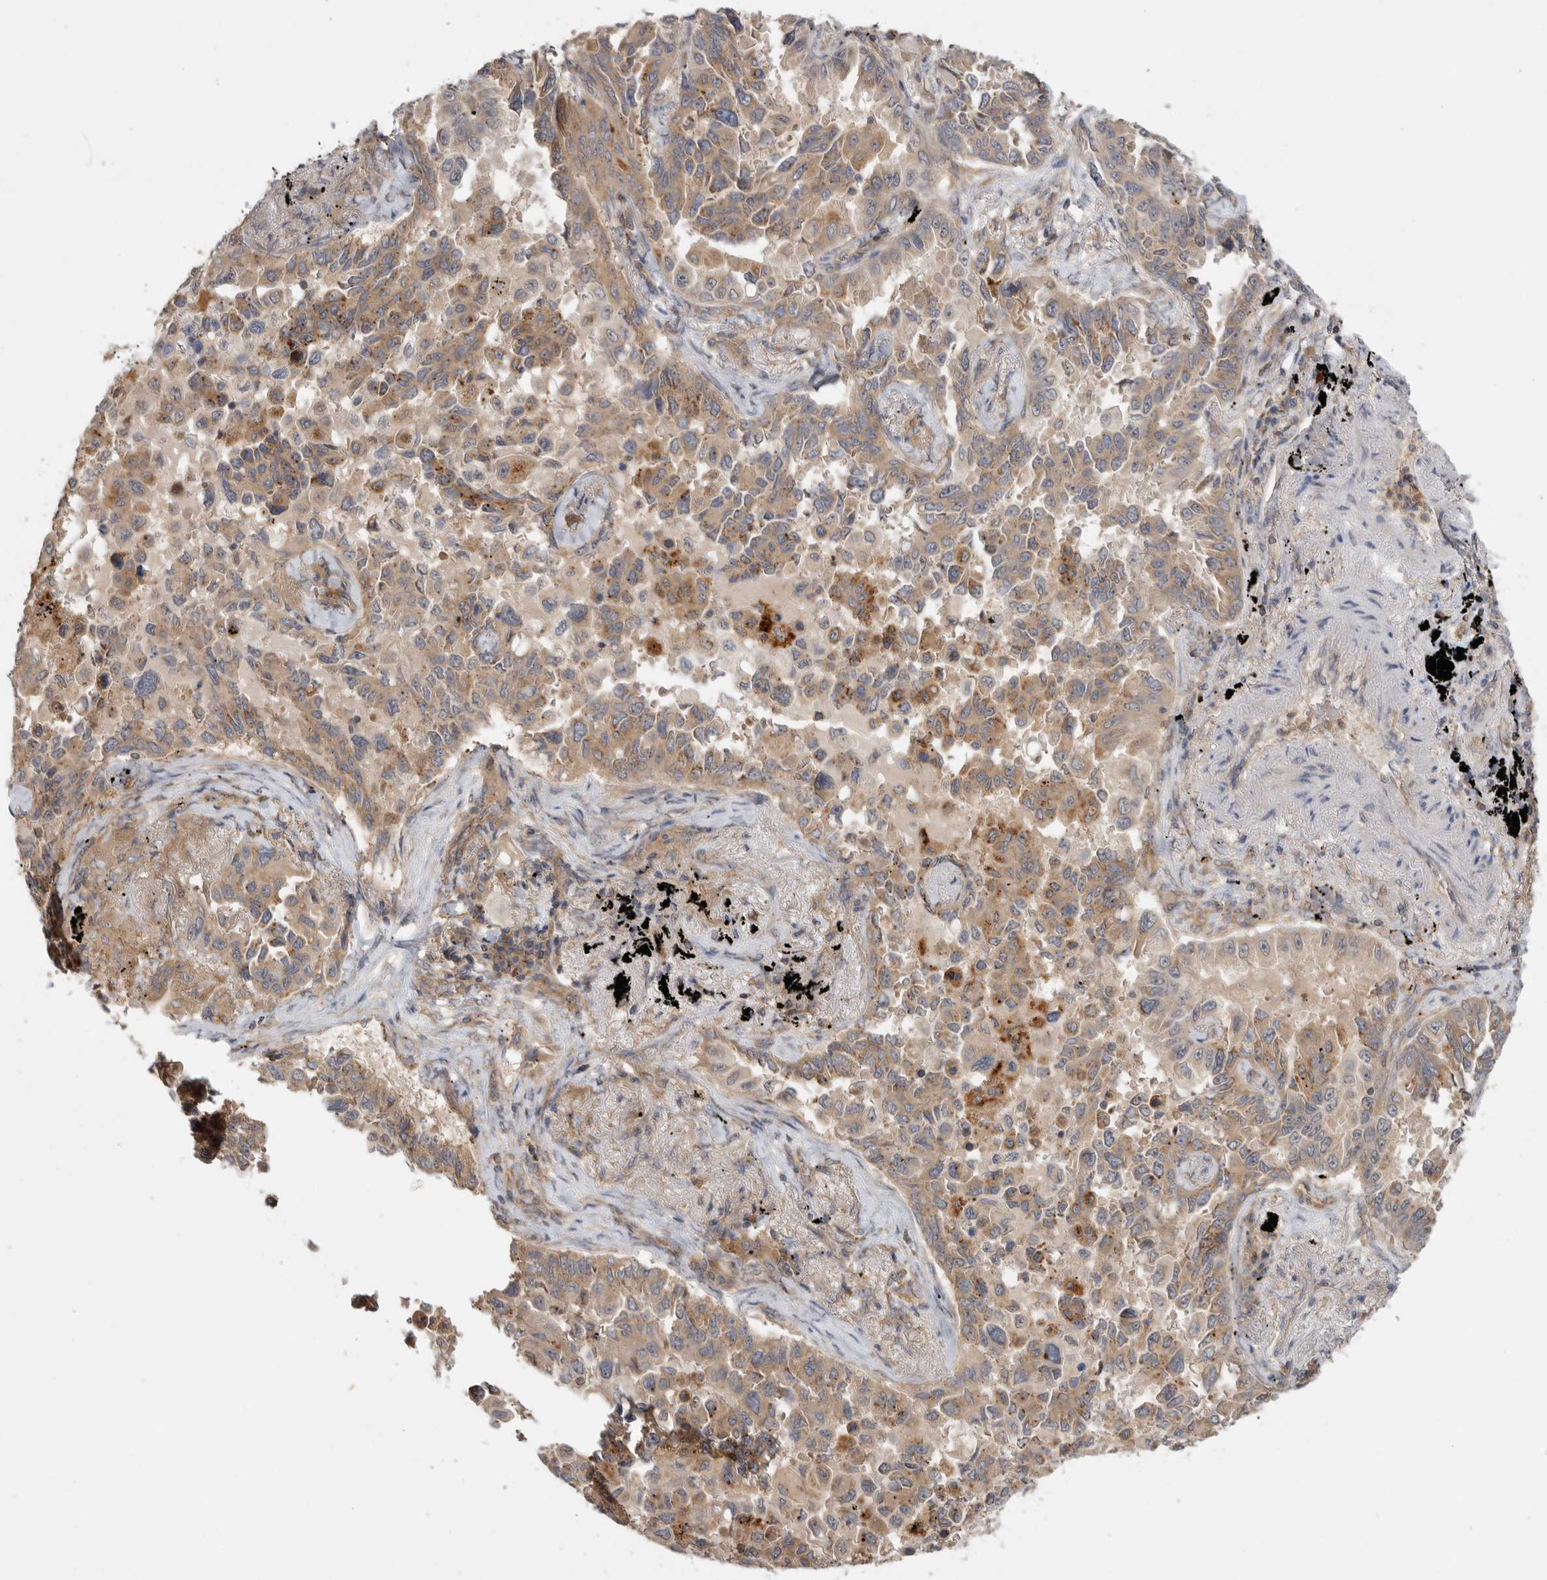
{"staining": {"intensity": "moderate", "quantity": ">75%", "location": "cytoplasmic/membranous"}, "tissue": "lung cancer", "cell_type": "Tumor cells", "image_type": "cancer", "snomed": [{"axis": "morphology", "description": "Adenocarcinoma, NOS"}, {"axis": "topography", "description": "Lung"}], "caption": "An image showing moderate cytoplasmic/membranous positivity in about >75% of tumor cells in lung cancer (adenocarcinoma), as visualized by brown immunohistochemical staining.", "gene": "ZNF232", "patient": {"sex": "female", "age": 67}}